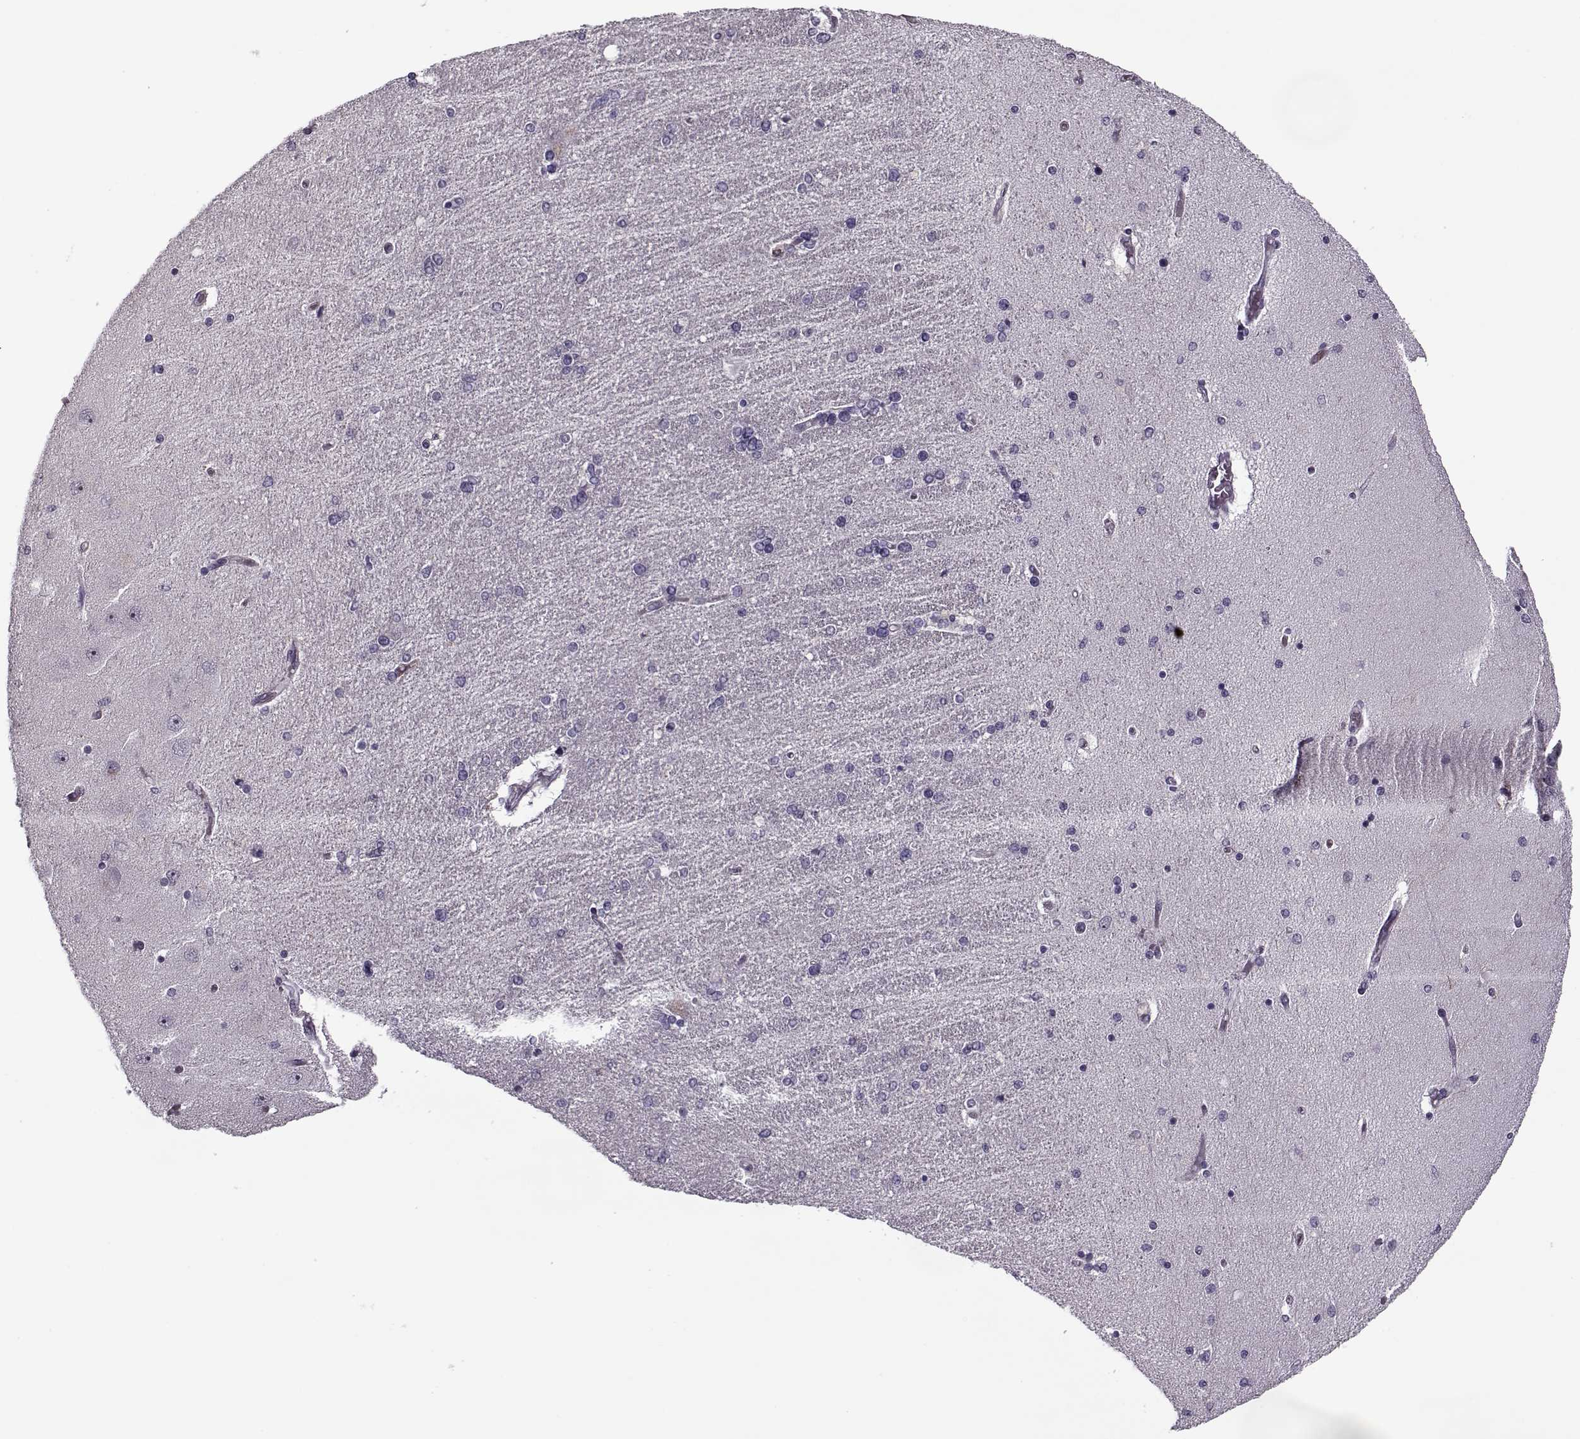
{"staining": {"intensity": "negative", "quantity": "none", "location": "none"}, "tissue": "hippocampus", "cell_type": "Glial cells", "image_type": "normal", "snomed": [{"axis": "morphology", "description": "Normal tissue, NOS"}, {"axis": "topography", "description": "Hippocampus"}], "caption": "Immunohistochemical staining of normal hippocampus reveals no significant expression in glial cells.", "gene": "PNMT", "patient": {"sex": "female", "age": 54}}